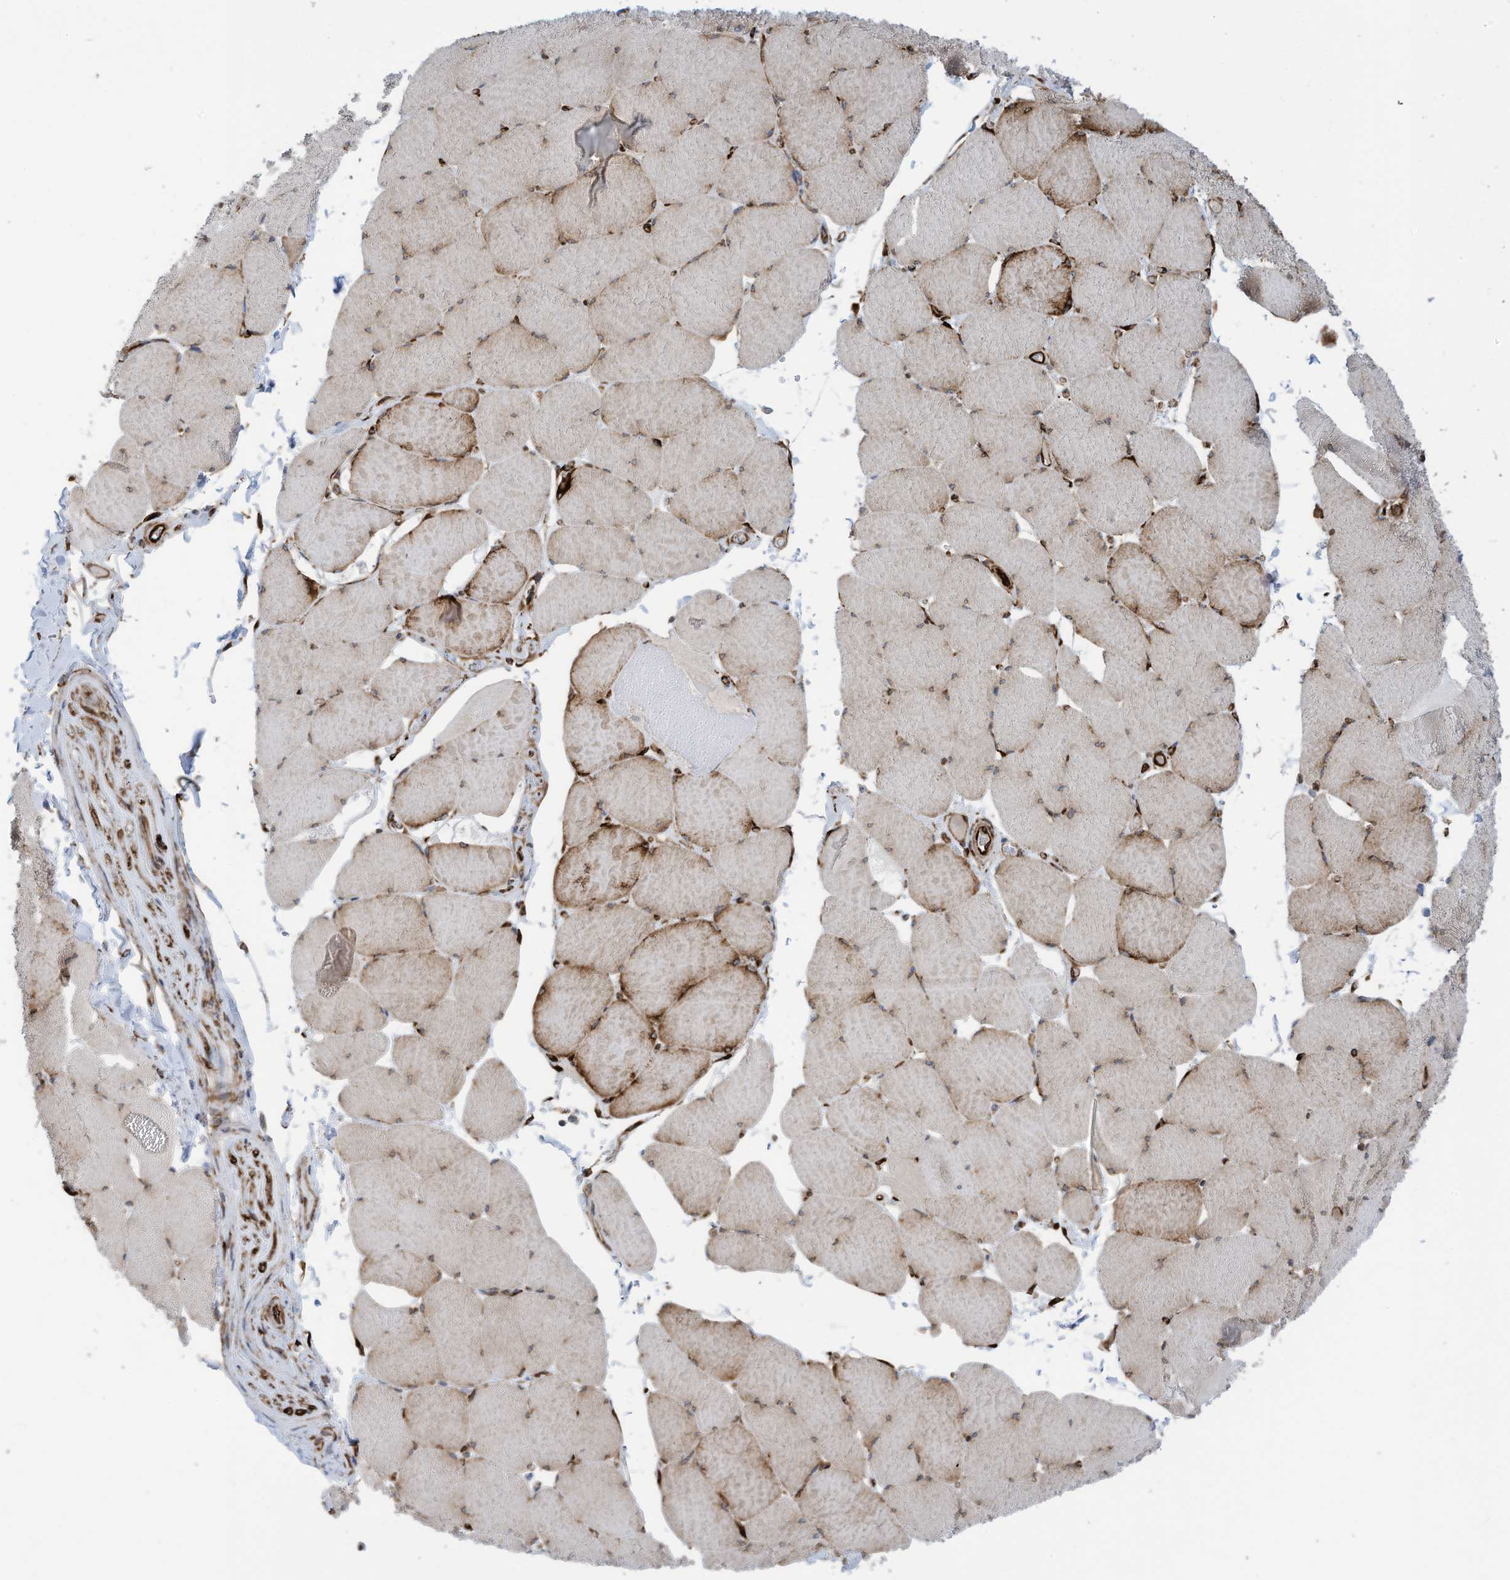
{"staining": {"intensity": "moderate", "quantity": ">75%", "location": "cytoplasmic/membranous"}, "tissue": "skeletal muscle", "cell_type": "Myocytes", "image_type": "normal", "snomed": [{"axis": "morphology", "description": "Normal tissue, NOS"}, {"axis": "topography", "description": "Skeletal muscle"}, {"axis": "topography", "description": "Head-Neck"}], "caption": "Approximately >75% of myocytes in normal skeletal muscle show moderate cytoplasmic/membranous protein staining as visualized by brown immunohistochemical staining.", "gene": "ZBTB45", "patient": {"sex": "male", "age": 66}}